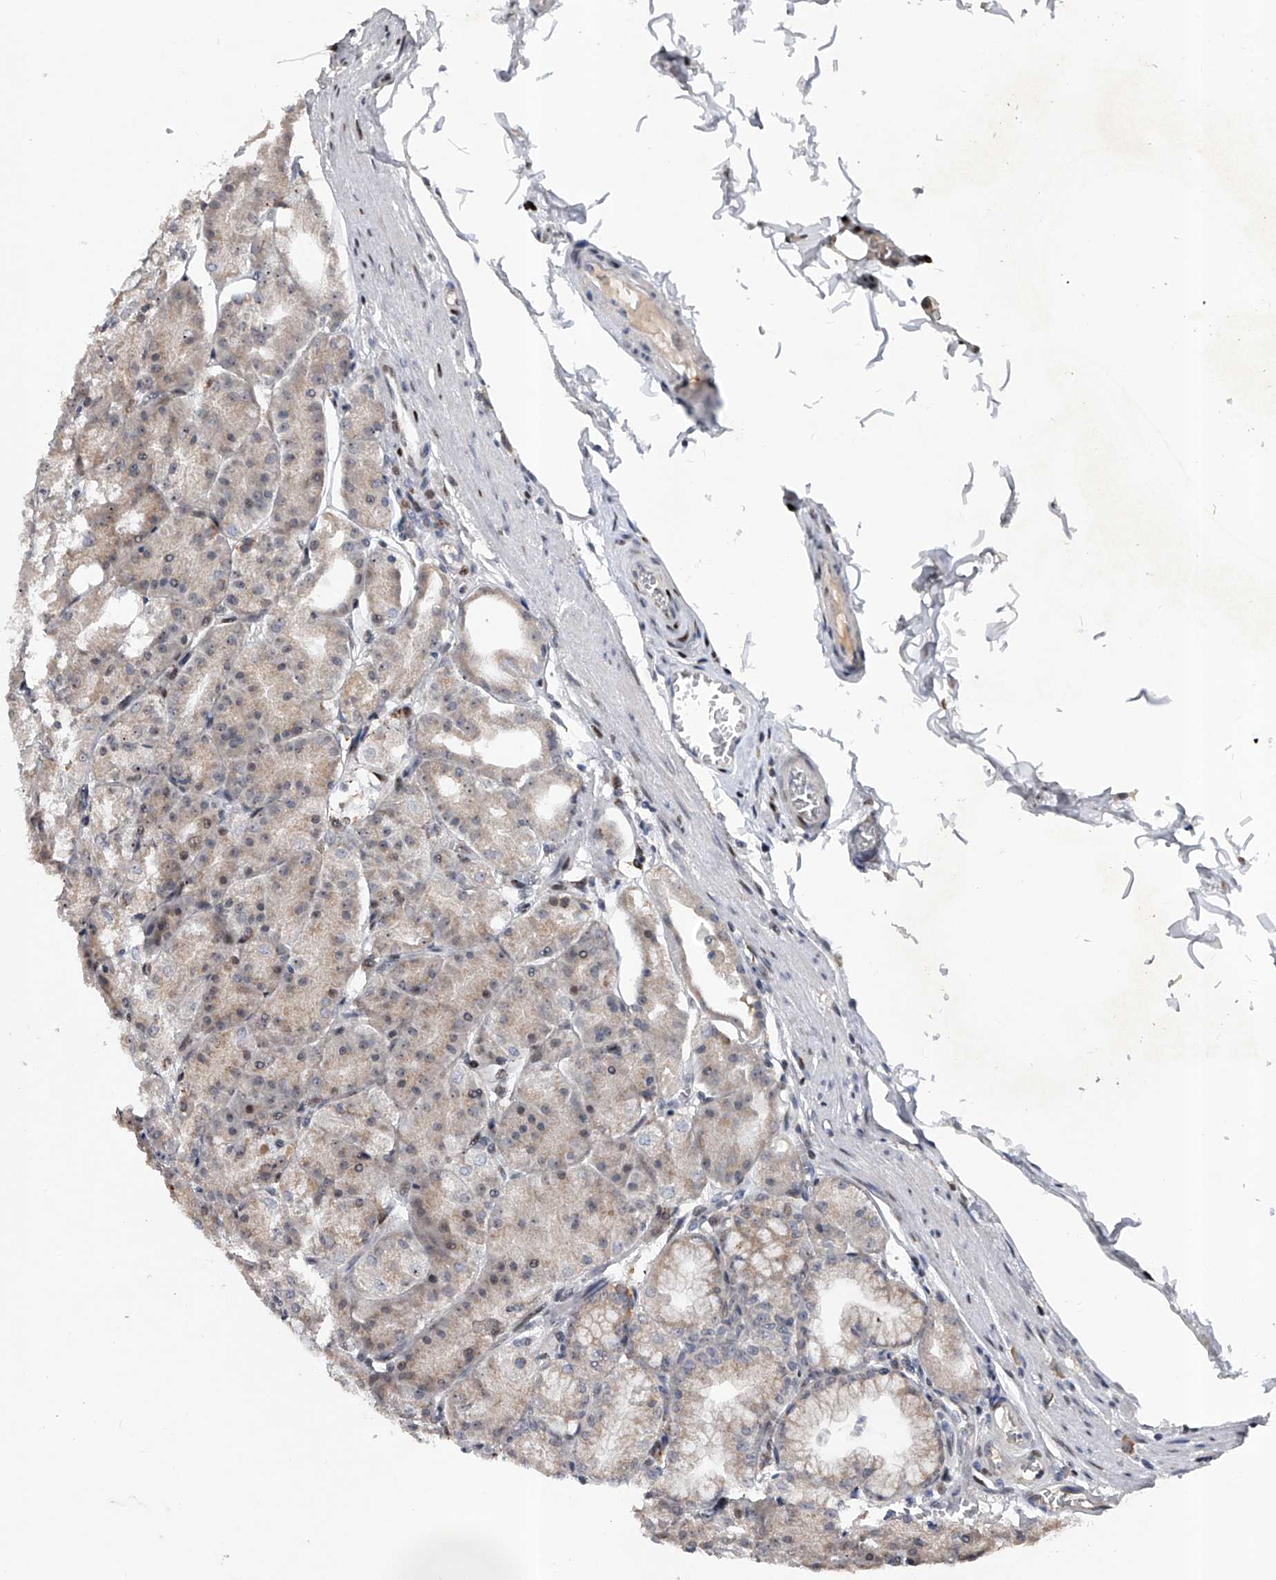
{"staining": {"intensity": "negative", "quantity": "none", "location": "none"}, "tissue": "stomach", "cell_type": "Glandular cells", "image_type": "normal", "snomed": [{"axis": "morphology", "description": "Normal tissue, NOS"}, {"axis": "topography", "description": "Stomach, lower"}], "caption": "IHC histopathology image of normal stomach: stomach stained with DAB shows no significant protein positivity in glandular cells. The staining is performed using DAB brown chromogen with nuclei counter-stained in using hematoxylin.", "gene": "RWDD2A", "patient": {"sex": "male", "age": 71}}